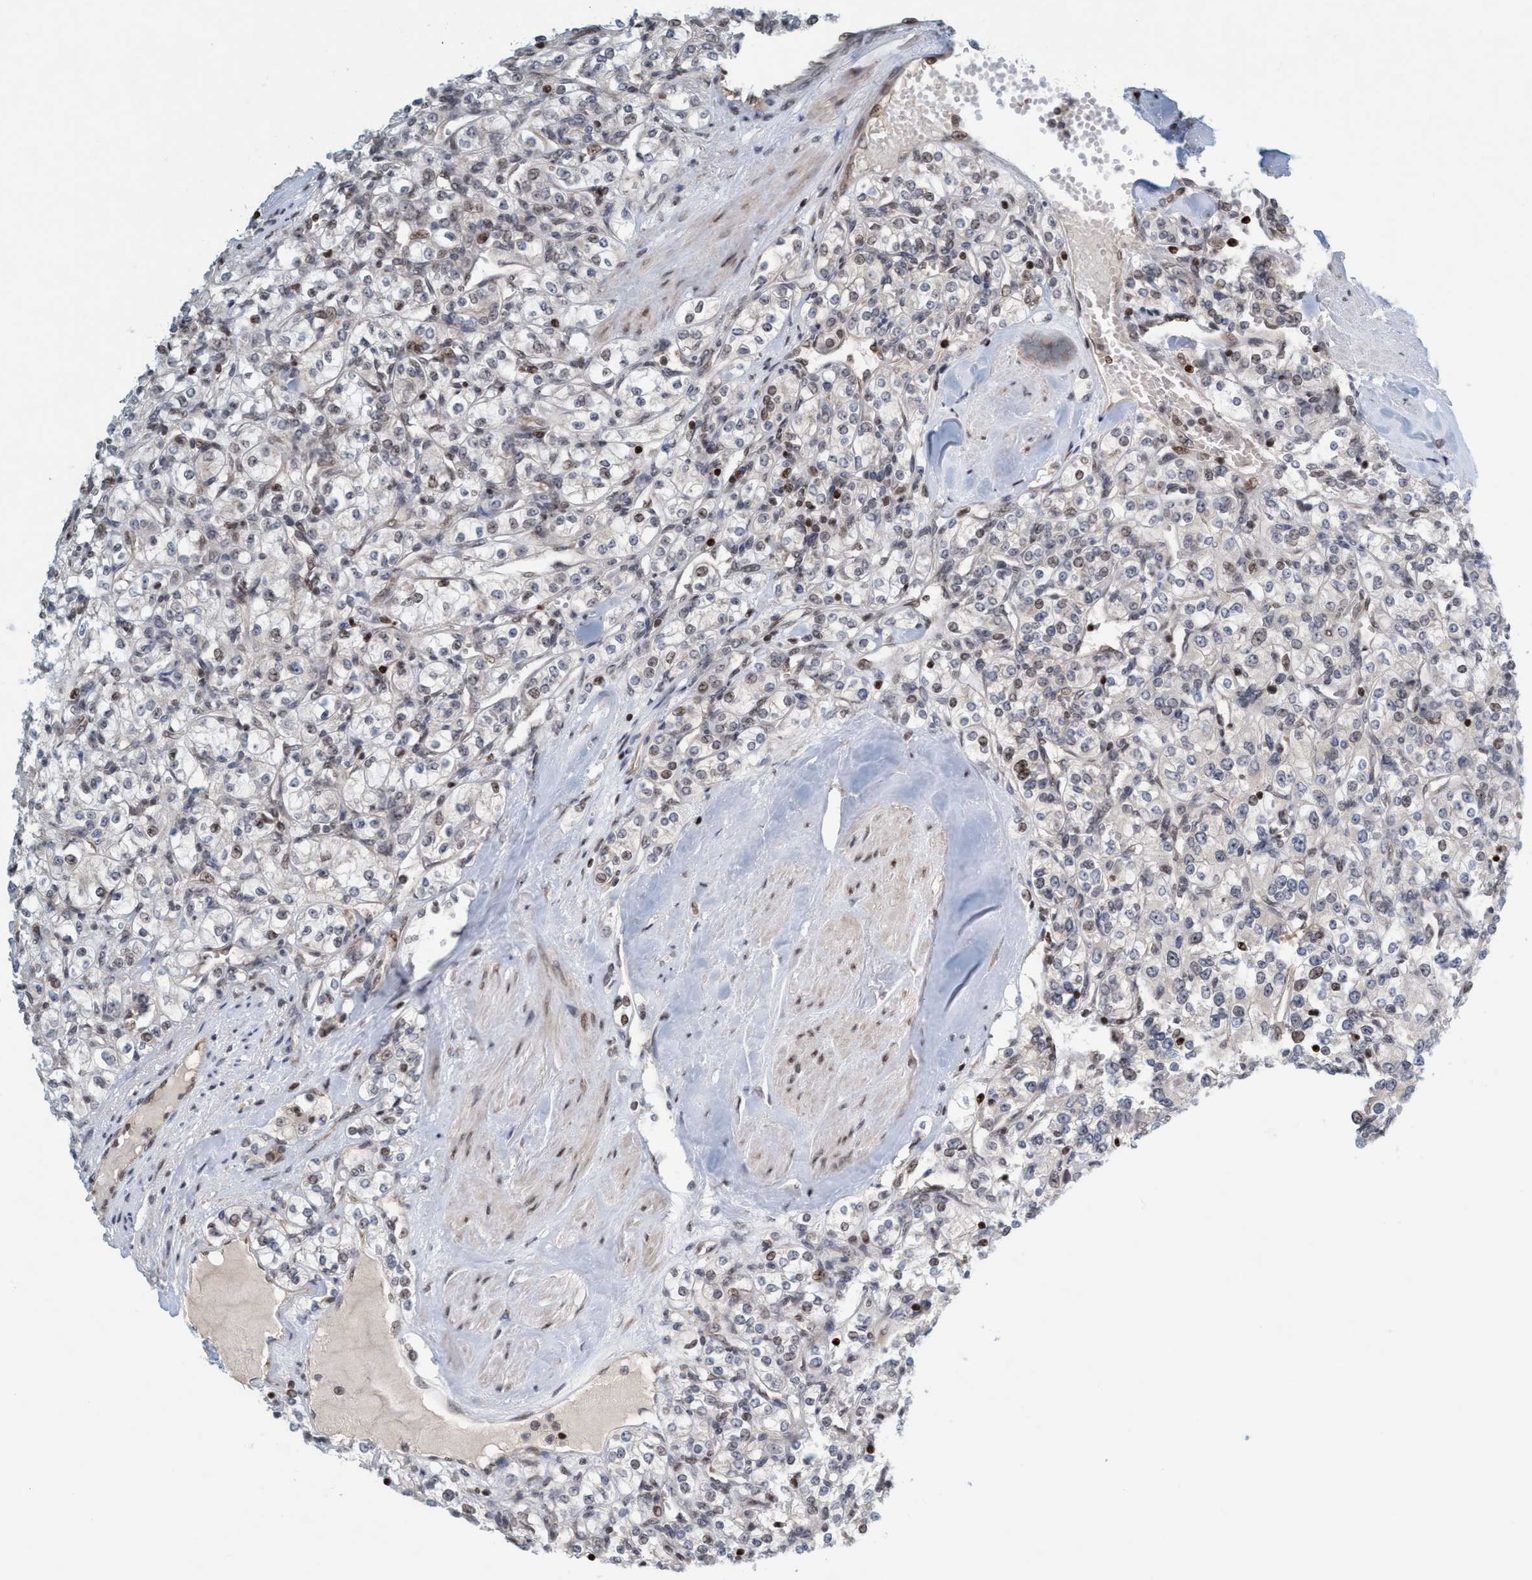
{"staining": {"intensity": "moderate", "quantity": "<25%", "location": "nuclear"}, "tissue": "renal cancer", "cell_type": "Tumor cells", "image_type": "cancer", "snomed": [{"axis": "morphology", "description": "Adenocarcinoma, NOS"}, {"axis": "topography", "description": "Kidney"}], "caption": "High-magnification brightfield microscopy of adenocarcinoma (renal) stained with DAB (3,3'-diaminobenzidine) (brown) and counterstained with hematoxylin (blue). tumor cells exhibit moderate nuclear expression is present in approximately<25% of cells. (Brightfield microscopy of DAB IHC at high magnification).", "gene": "SMCR8", "patient": {"sex": "male", "age": 77}}